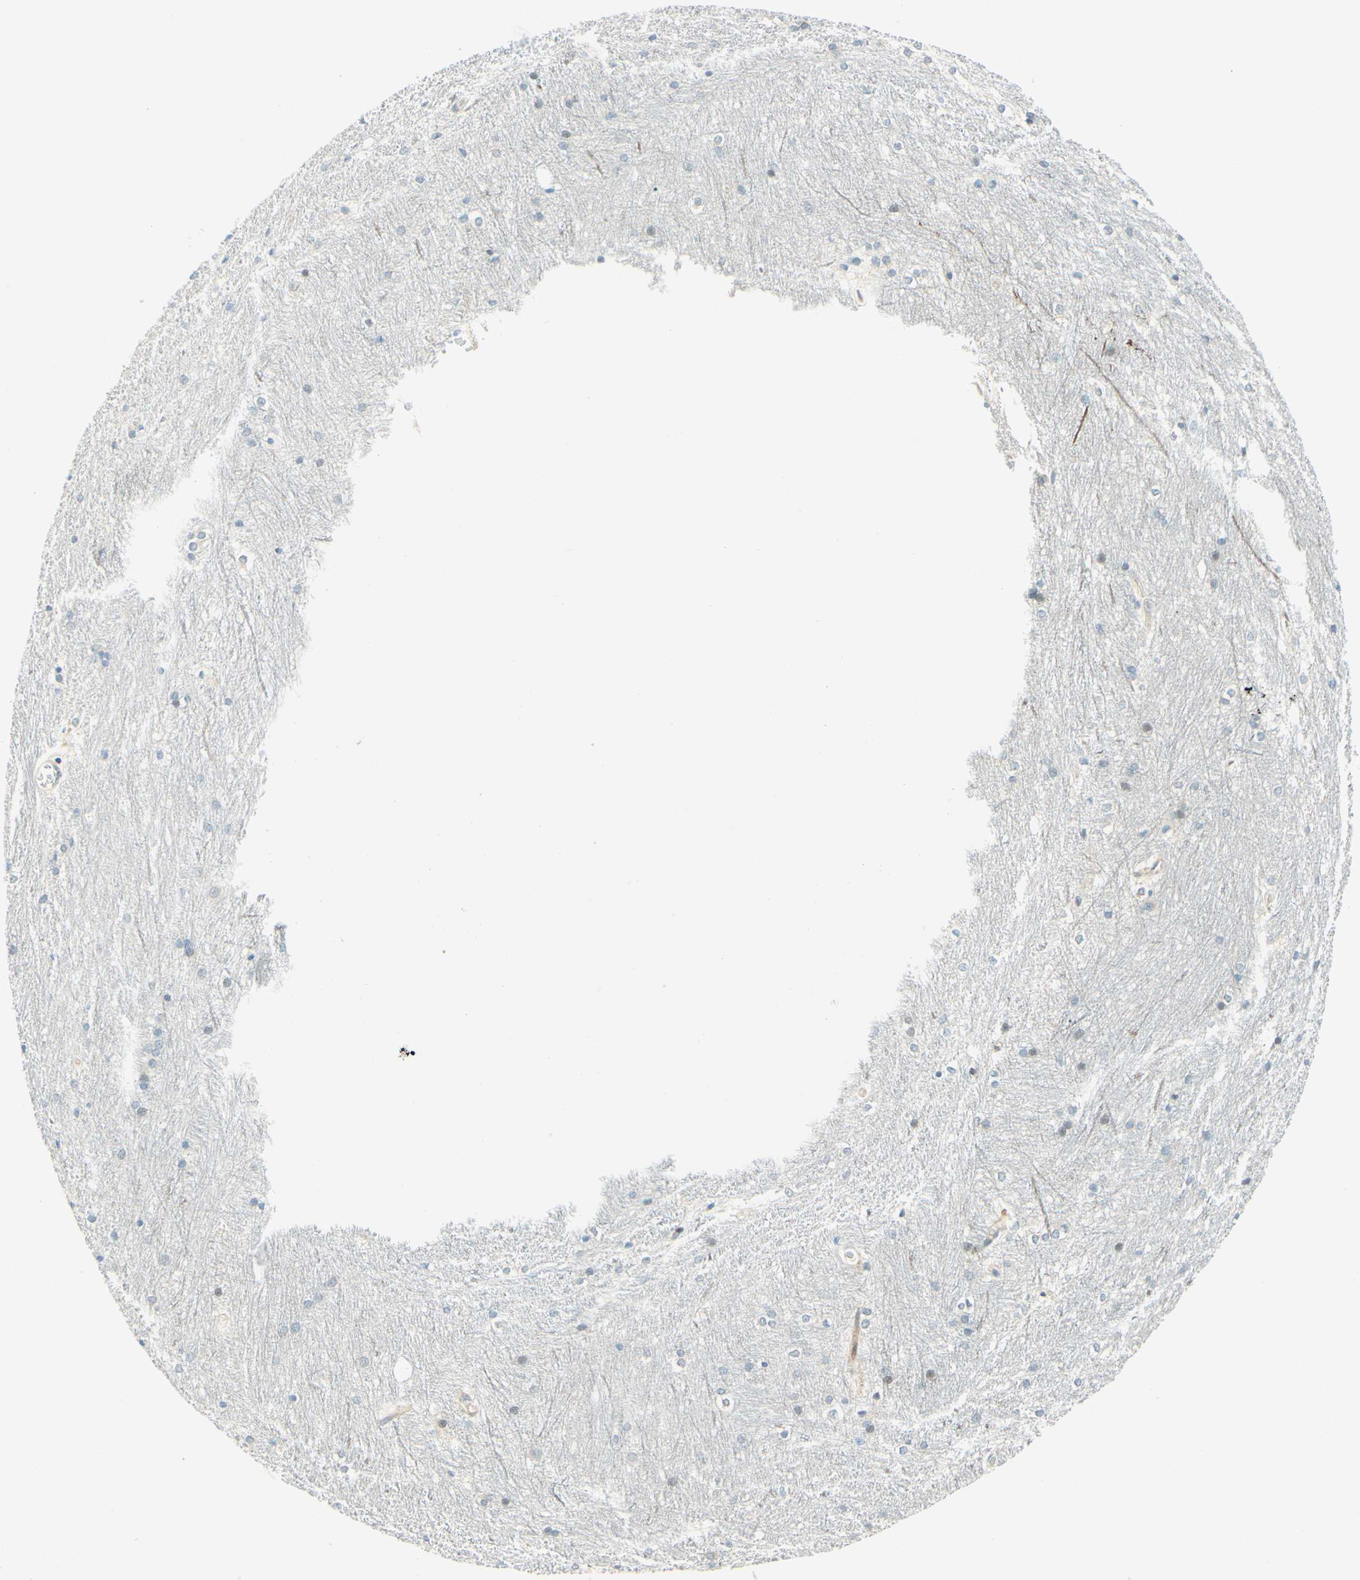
{"staining": {"intensity": "weak", "quantity": "<25%", "location": "cytoplasmic/membranous"}, "tissue": "caudate", "cell_type": "Glial cells", "image_type": "normal", "snomed": [{"axis": "morphology", "description": "Normal tissue, NOS"}, {"axis": "topography", "description": "Lateral ventricle wall"}], "caption": "High magnification brightfield microscopy of normal caudate stained with DAB (brown) and counterstained with hematoxylin (blue): glial cells show no significant staining.", "gene": "TAOK2", "patient": {"sex": "female", "age": 19}}